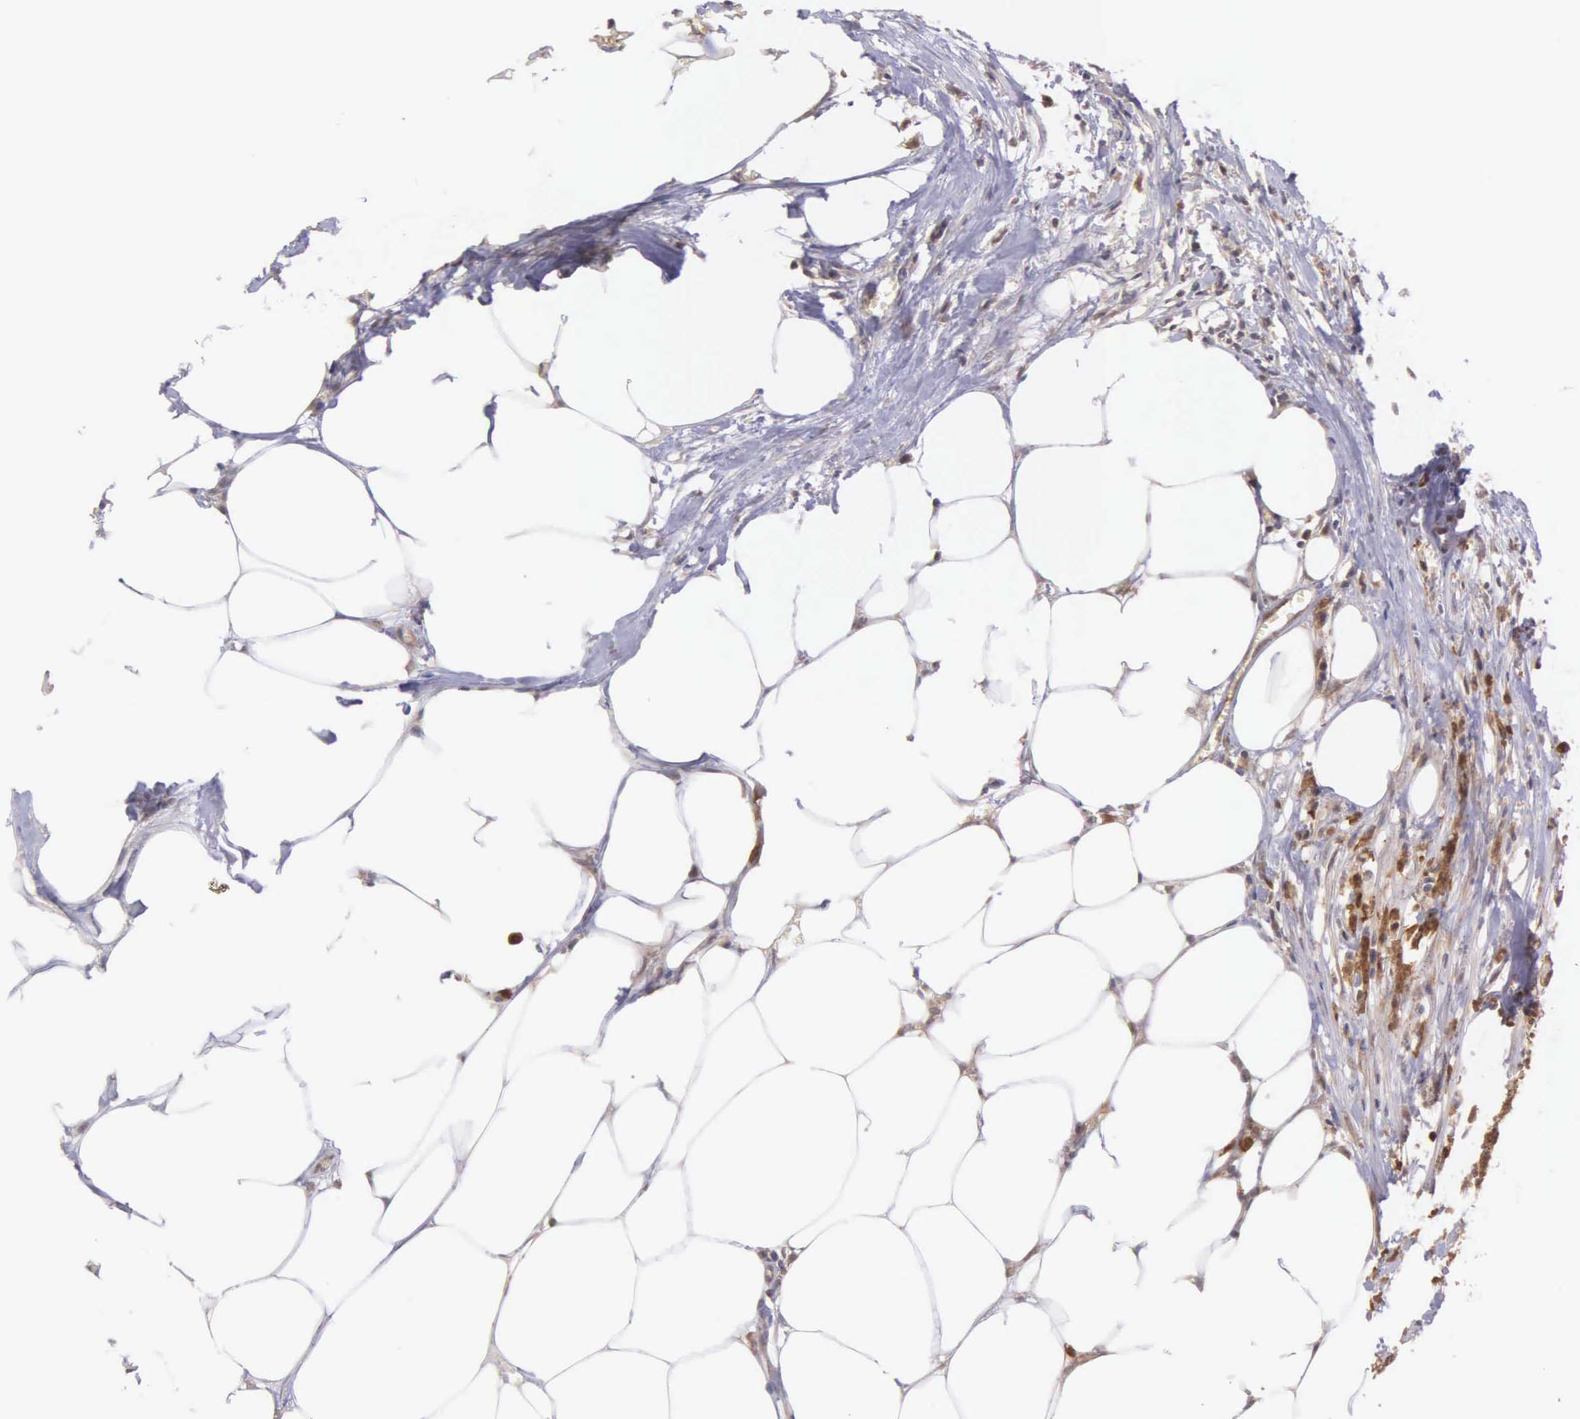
{"staining": {"intensity": "moderate", "quantity": ">75%", "location": "cytoplasmic/membranous"}, "tissue": "colorectal cancer", "cell_type": "Tumor cells", "image_type": "cancer", "snomed": [{"axis": "morphology", "description": "Adenocarcinoma, NOS"}, {"axis": "topography", "description": "Colon"}], "caption": "Tumor cells reveal medium levels of moderate cytoplasmic/membranous positivity in approximately >75% of cells in human colorectal cancer. (brown staining indicates protein expression, while blue staining denotes nuclei).", "gene": "BID", "patient": {"sex": "male", "age": 55}}